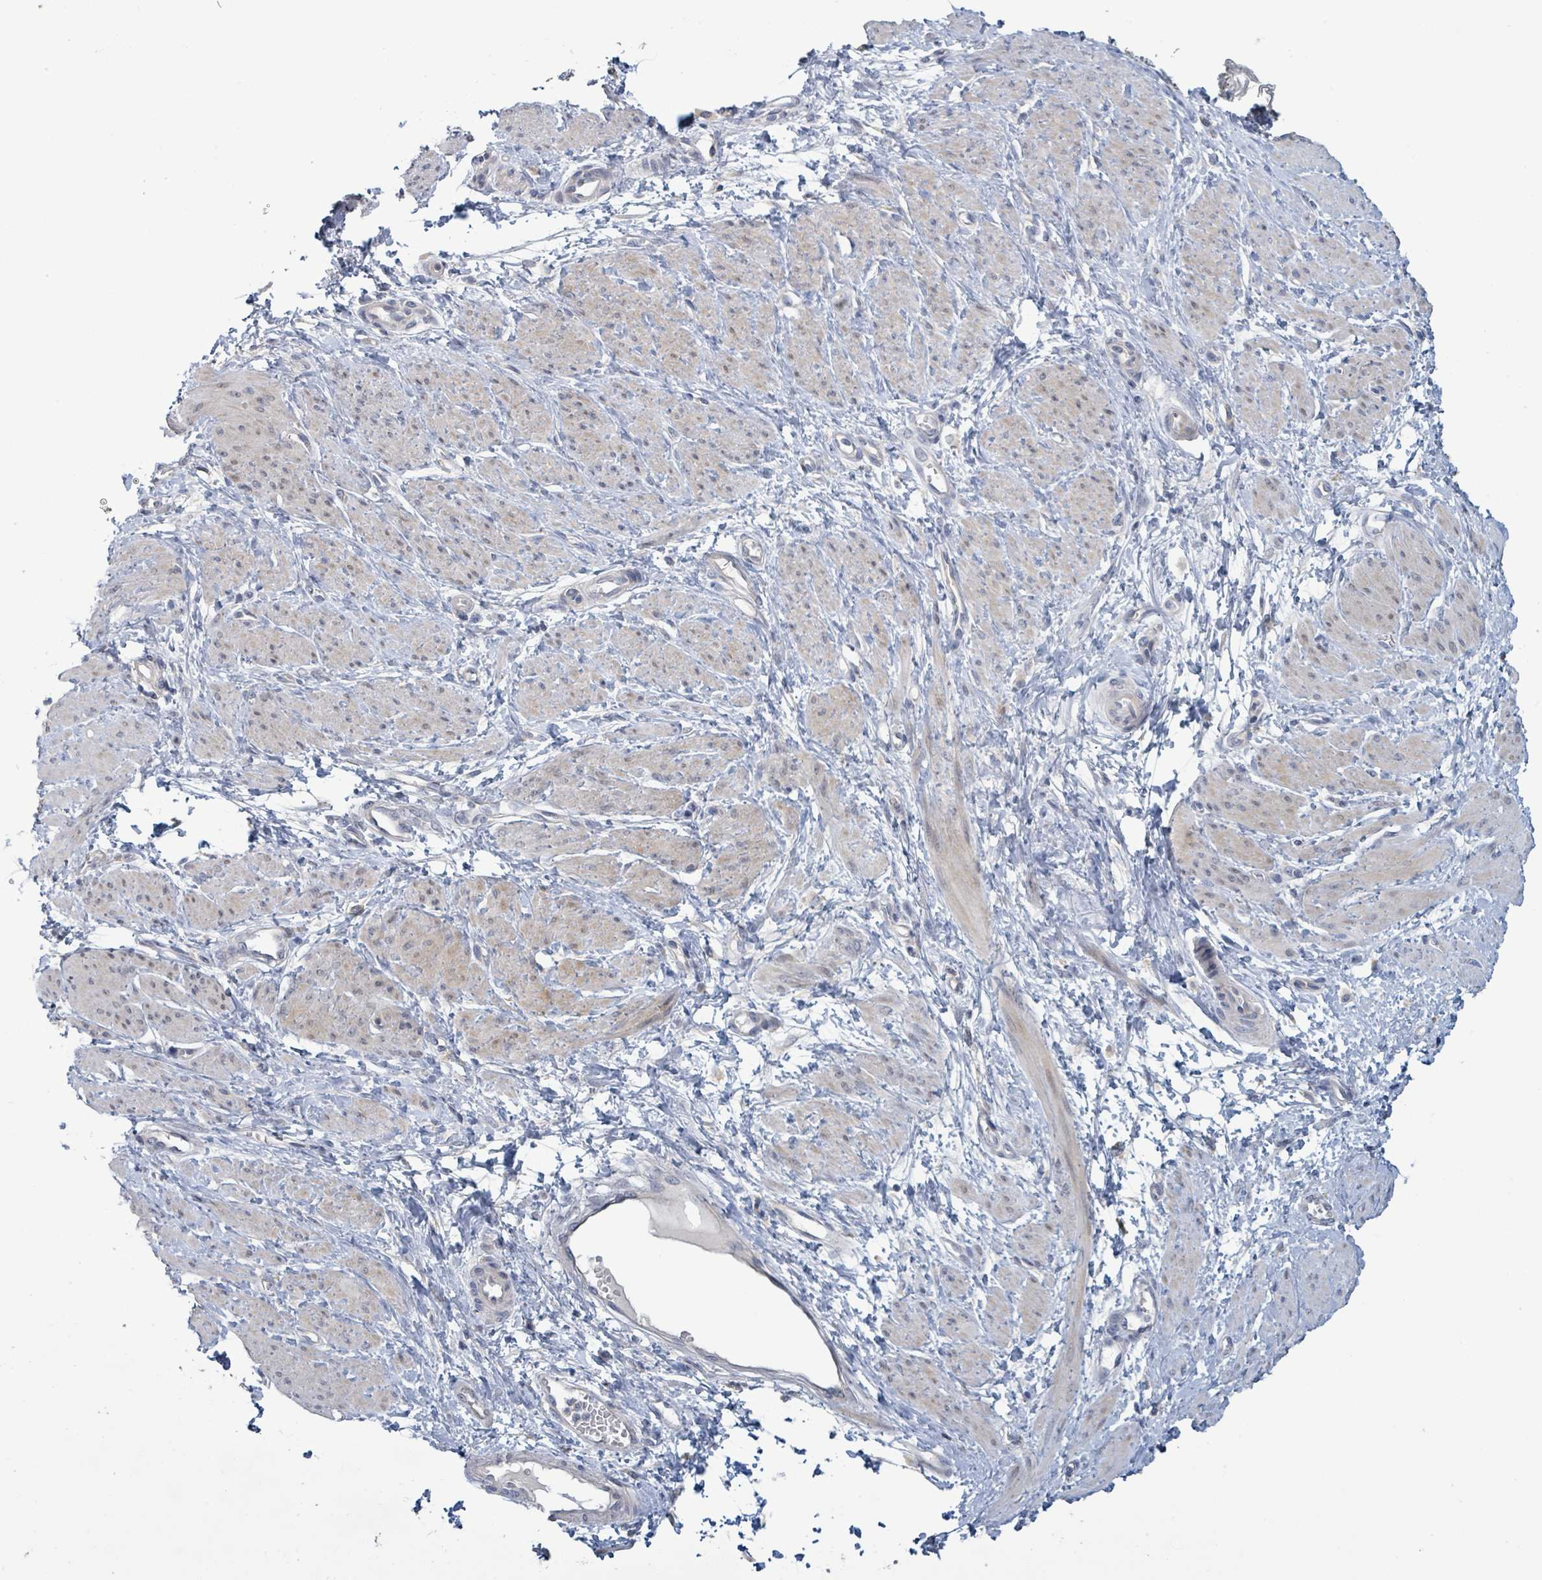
{"staining": {"intensity": "weak", "quantity": "25%-75%", "location": "cytoplasmic/membranous"}, "tissue": "smooth muscle", "cell_type": "Smooth muscle cells", "image_type": "normal", "snomed": [{"axis": "morphology", "description": "Normal tissue, NOS"}, {"axis": "topography", "description": "Smooth muscle"}, {"axis": "topography", "description": "Uterus"}], "caption": "This micrograph demonstrates immunohistochemistry staining of benign human smooth muscle, with low weak cytoplasmic/membranous positivity in approximately 25%-75% of smooth muscle cells.", "gene": "RPL32", "patient": {"sex": "female", "age": 39}}